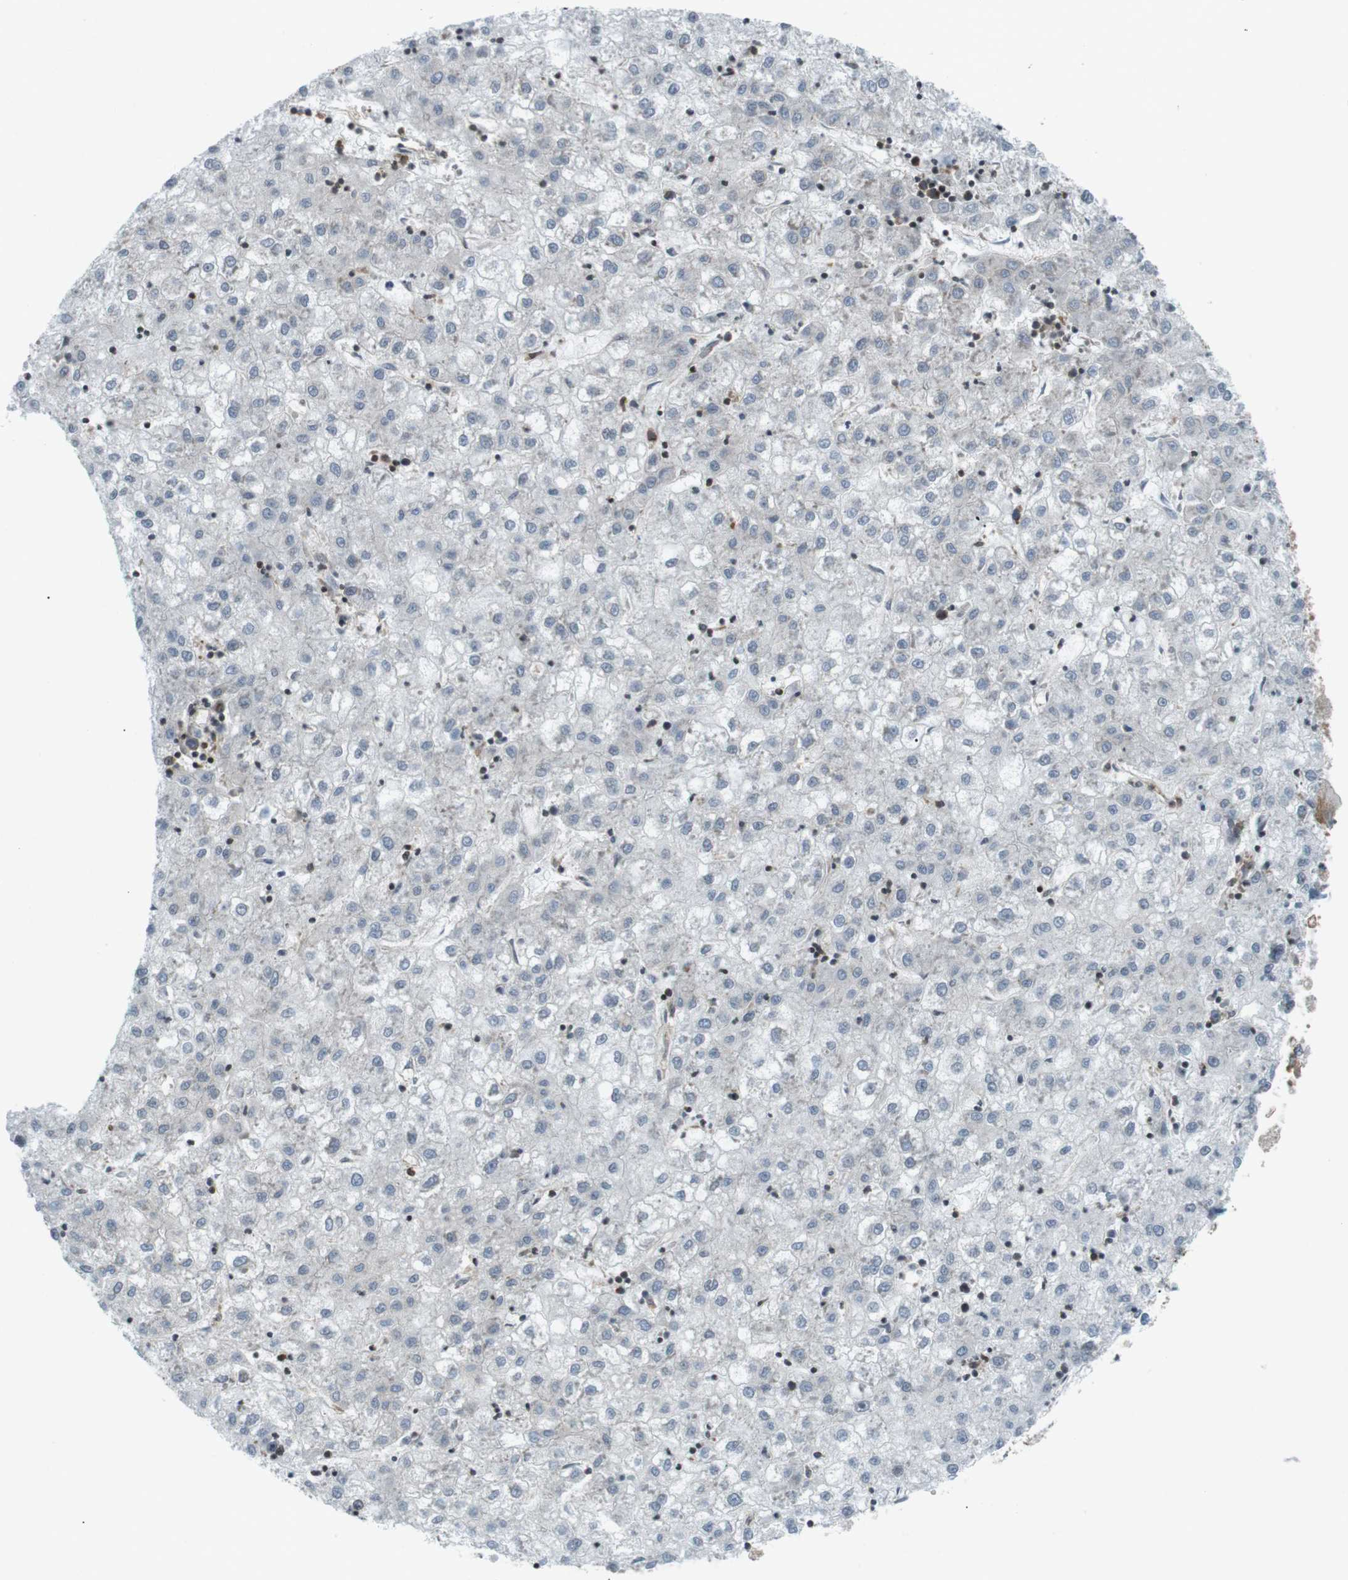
{"staining": {"intensity": "negative", "quantity": "none", "location": "none"}, "tissue": "liver cancer", "cell_type": "Tumor cells", "image_type": "cancer", "snomed": [{"axis": "morphology", "description": "Carcinoma, Hepatocellular, NOS"}, {"axis": "topography", "description": "Liver"}], "caption": "Tumor cells are negative for protein expression in human liver cancer.", "gene": "FLII", "patient": {"sex": "male", "age": 72}}